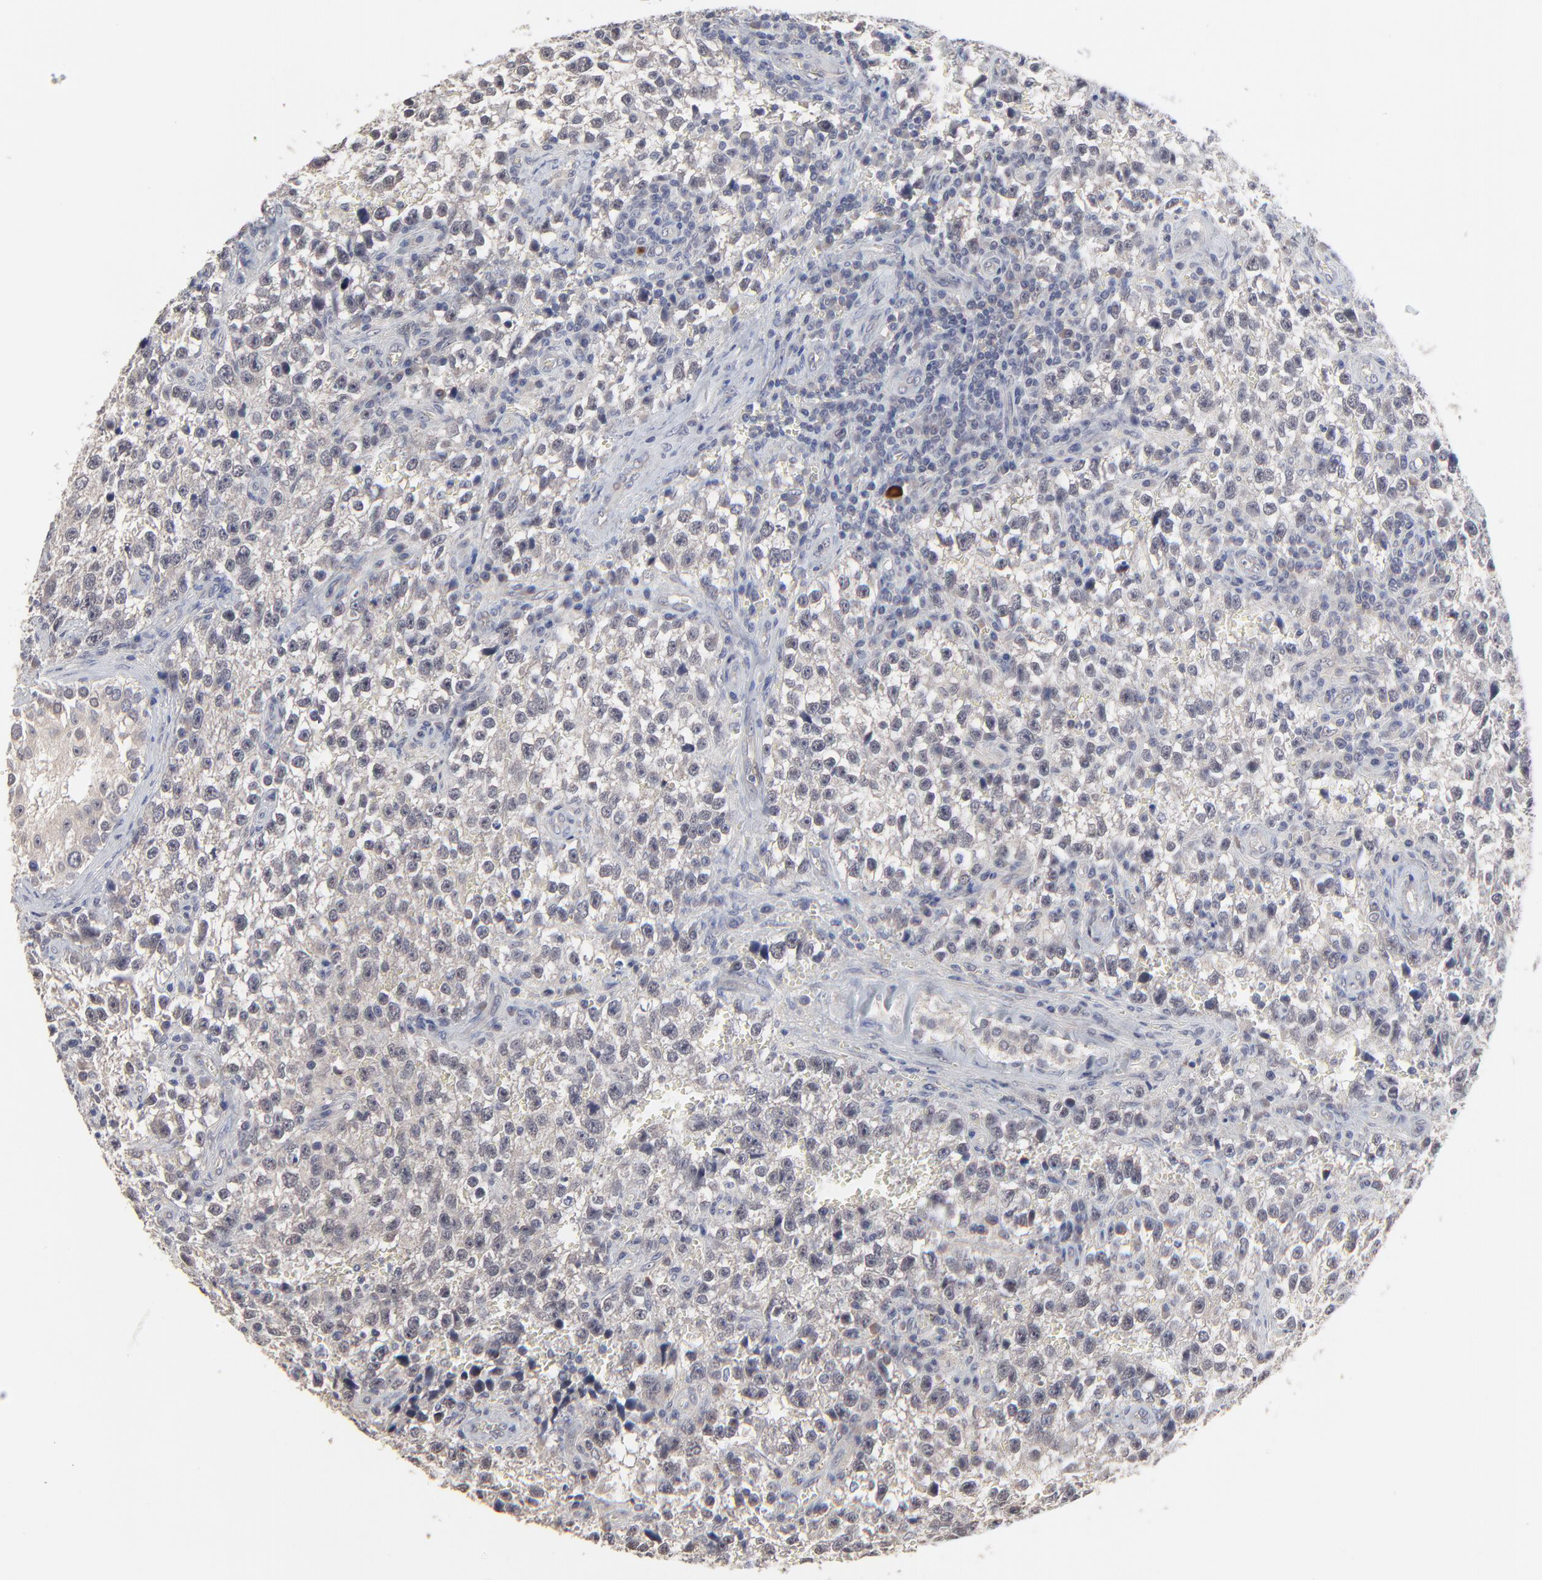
{"staining": {"intensity": "negative", "quantity": "none", "location": "none"}, "tissue": "testis cancer", "cell_type": "Tumor cells", "image_type": "cancer", "snomed": [{"axis": "morphology", "description": "Seminoma, NOS"}, {"axis": "topography", "description": "Testis"}], "caption": "DAB (3,3'-diaminobenzidine) immunohistochemical staining of human testis cancer (seminoma) exhibits no significant positivity in tumor cells.", "gene": "FAM199X", "patient": {"sex": "male", "age": 38}}